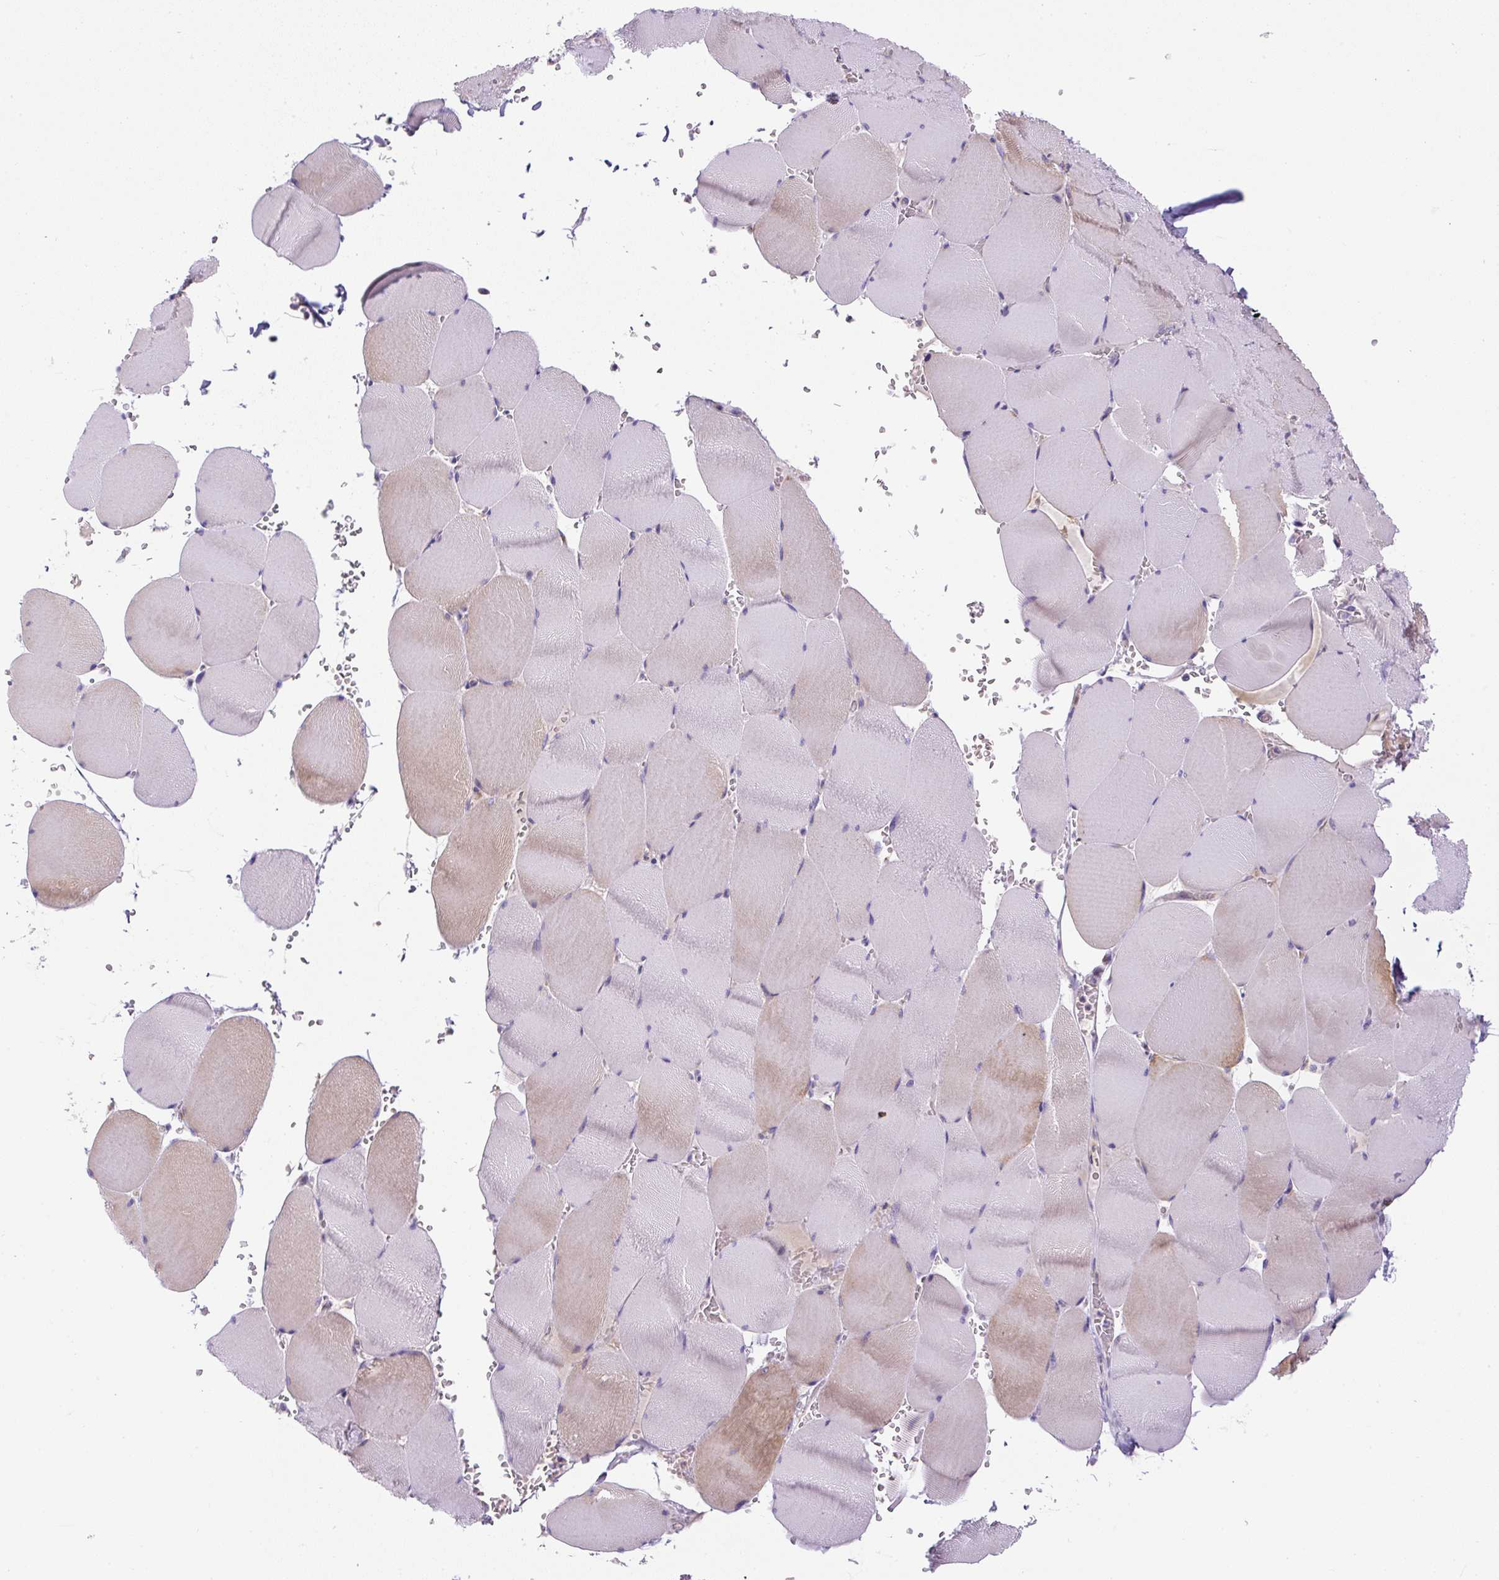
{"staining": {"intensity": "moderate", "quantity": "<25%", "location": "cytoplasmic/membranous"}, "tissue": "skeletal muscle", "cell_type": "Myocytes", "image_type": "normal", "snomed": [{"axis": "morphology", "description": "Normal tissue, NOS"}, {"axis": "topography", "description": "Skeletal muscle"}, {"axis": "topography", "description": "Head-Neck"}], "caption": "This micrograph displays IHC staining of normal human skeletal muscle, with low moderate cytoplasmic/membranous staining in about <25% of myocytes.", "gene": "ZNF596", "patient": {"sex": "male", "age": 66}}